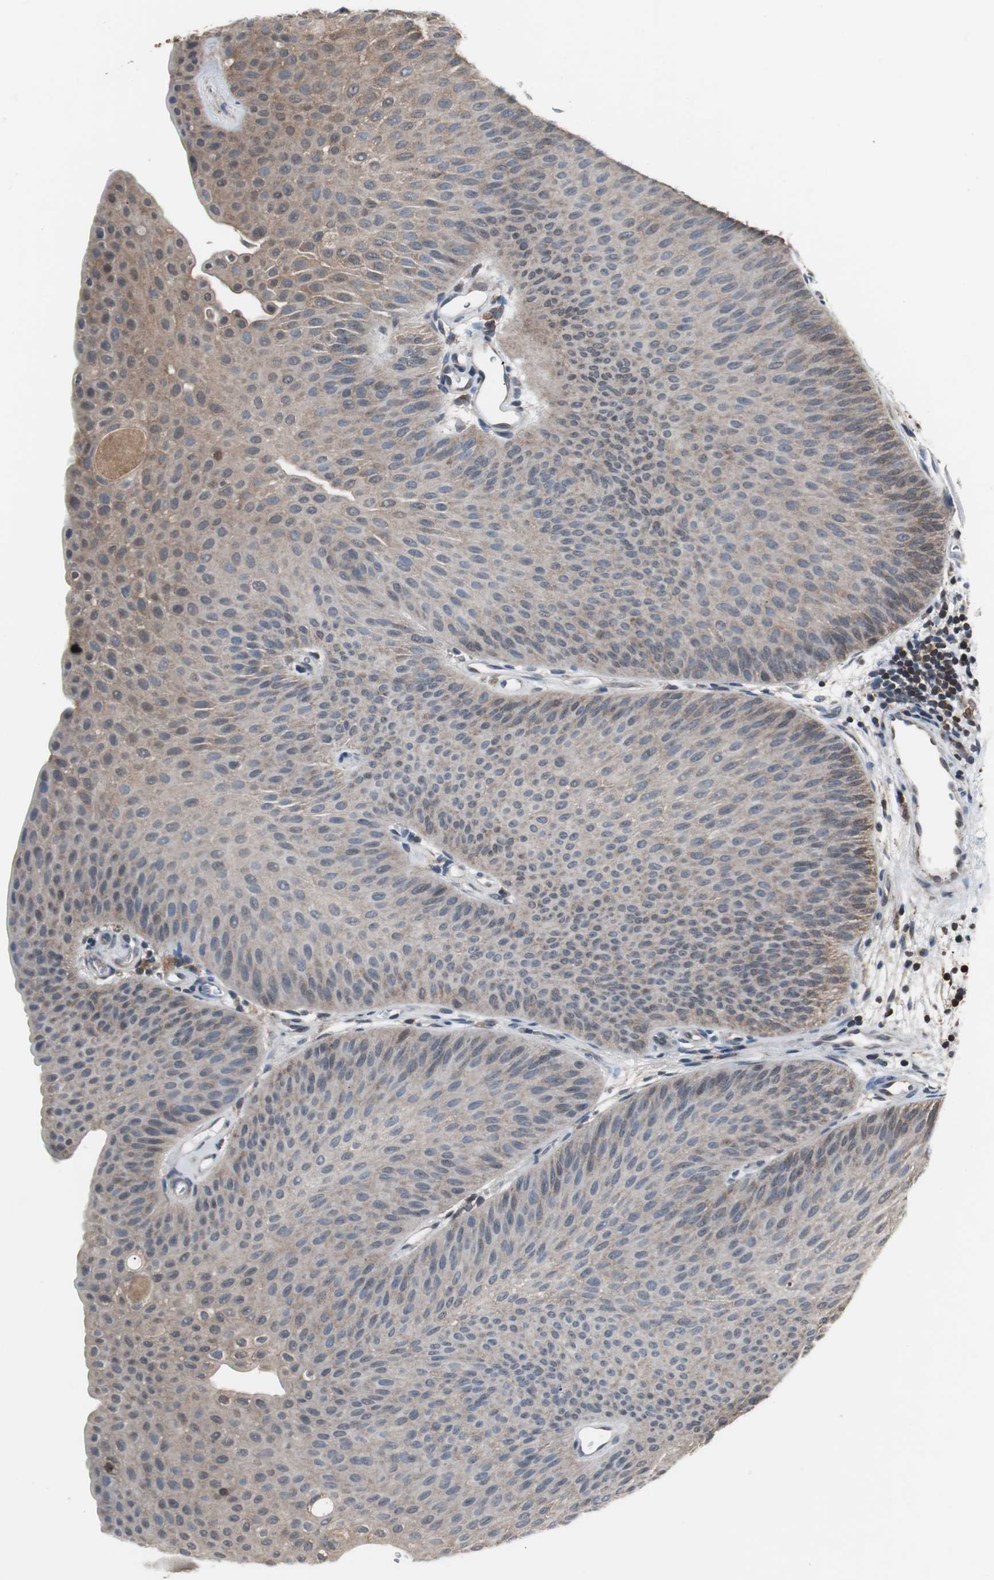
{"staining": {"intensity": "weak", "quantity": "25%-75%", "location": "cytoplasmic/membranous"}, "tissue": "urothelial cancer", "cell_type": "Tumor cells", "image_type": "cancer", "snomed": [{"axis": "morphology", "description": "Urothelial carcinoma, Low grade"}, {"axis": "topography", "description": "Urinary bladder"}], "caption": "This is a photomicrograph of immunohistochemistry (IHC) staining of urothelial cancer, which shows weak staining in the cytoplasmic/membranous of tumor cells.", "gene": "ZSCAN22", "patient": {"sex": "female", "age": 60}}